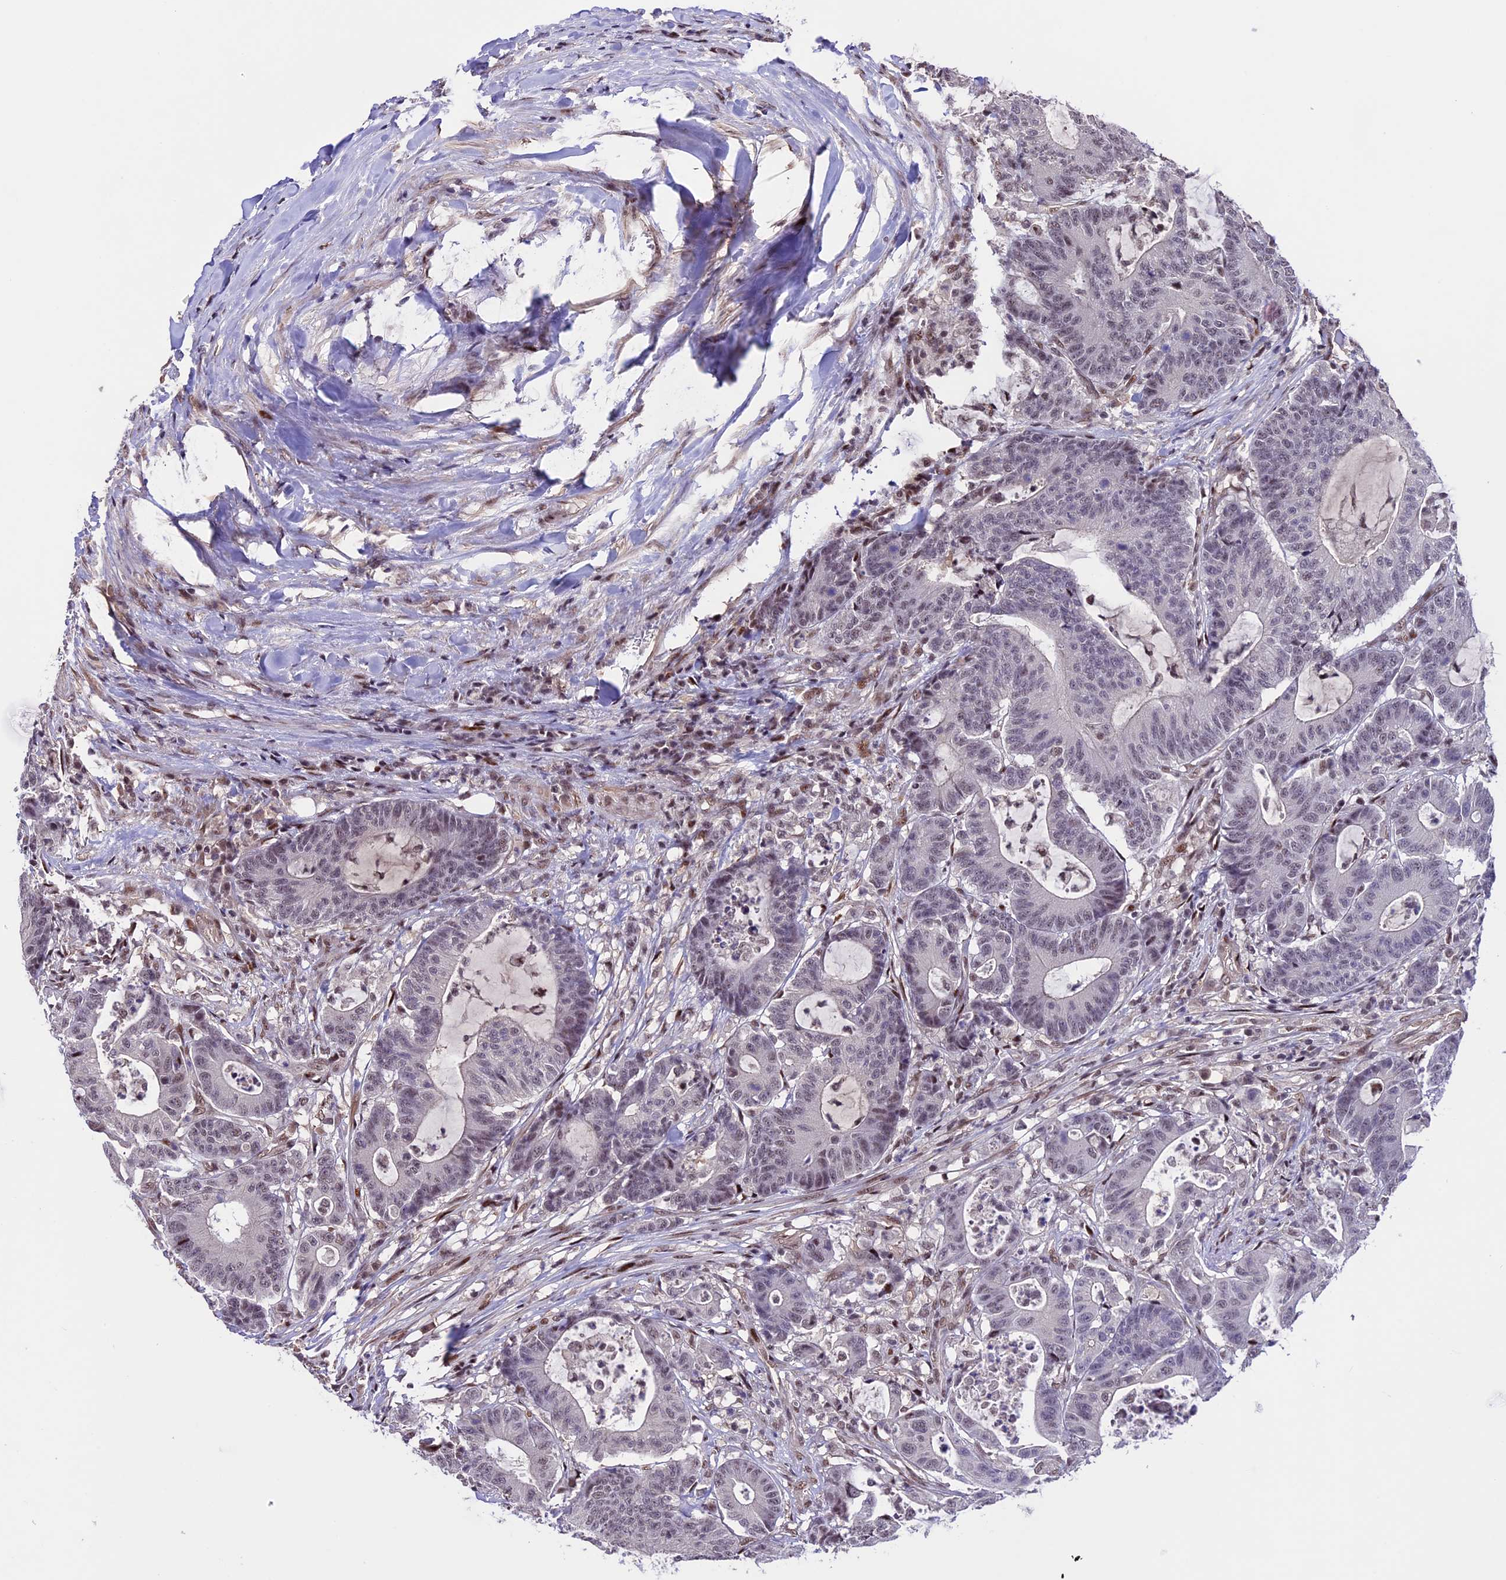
{"staining": {"intensity": "weak", "quantity": "<25%", "location": "nuclear"}, "tissue": "colorectal cancer", "cell_type": "Tumor cells", "image_type": "cancer", "snomed": [{"axis": "morphology", "description": "Adenocarcinoma, NOS"}, {"axis": "topography", "description": "Colon"}], "caption": "Tumor cells are negative for brown protein staining in colorectal cancer.", "gene": "TCP11L2", "patient": {"sex": "female", "age": 84}}